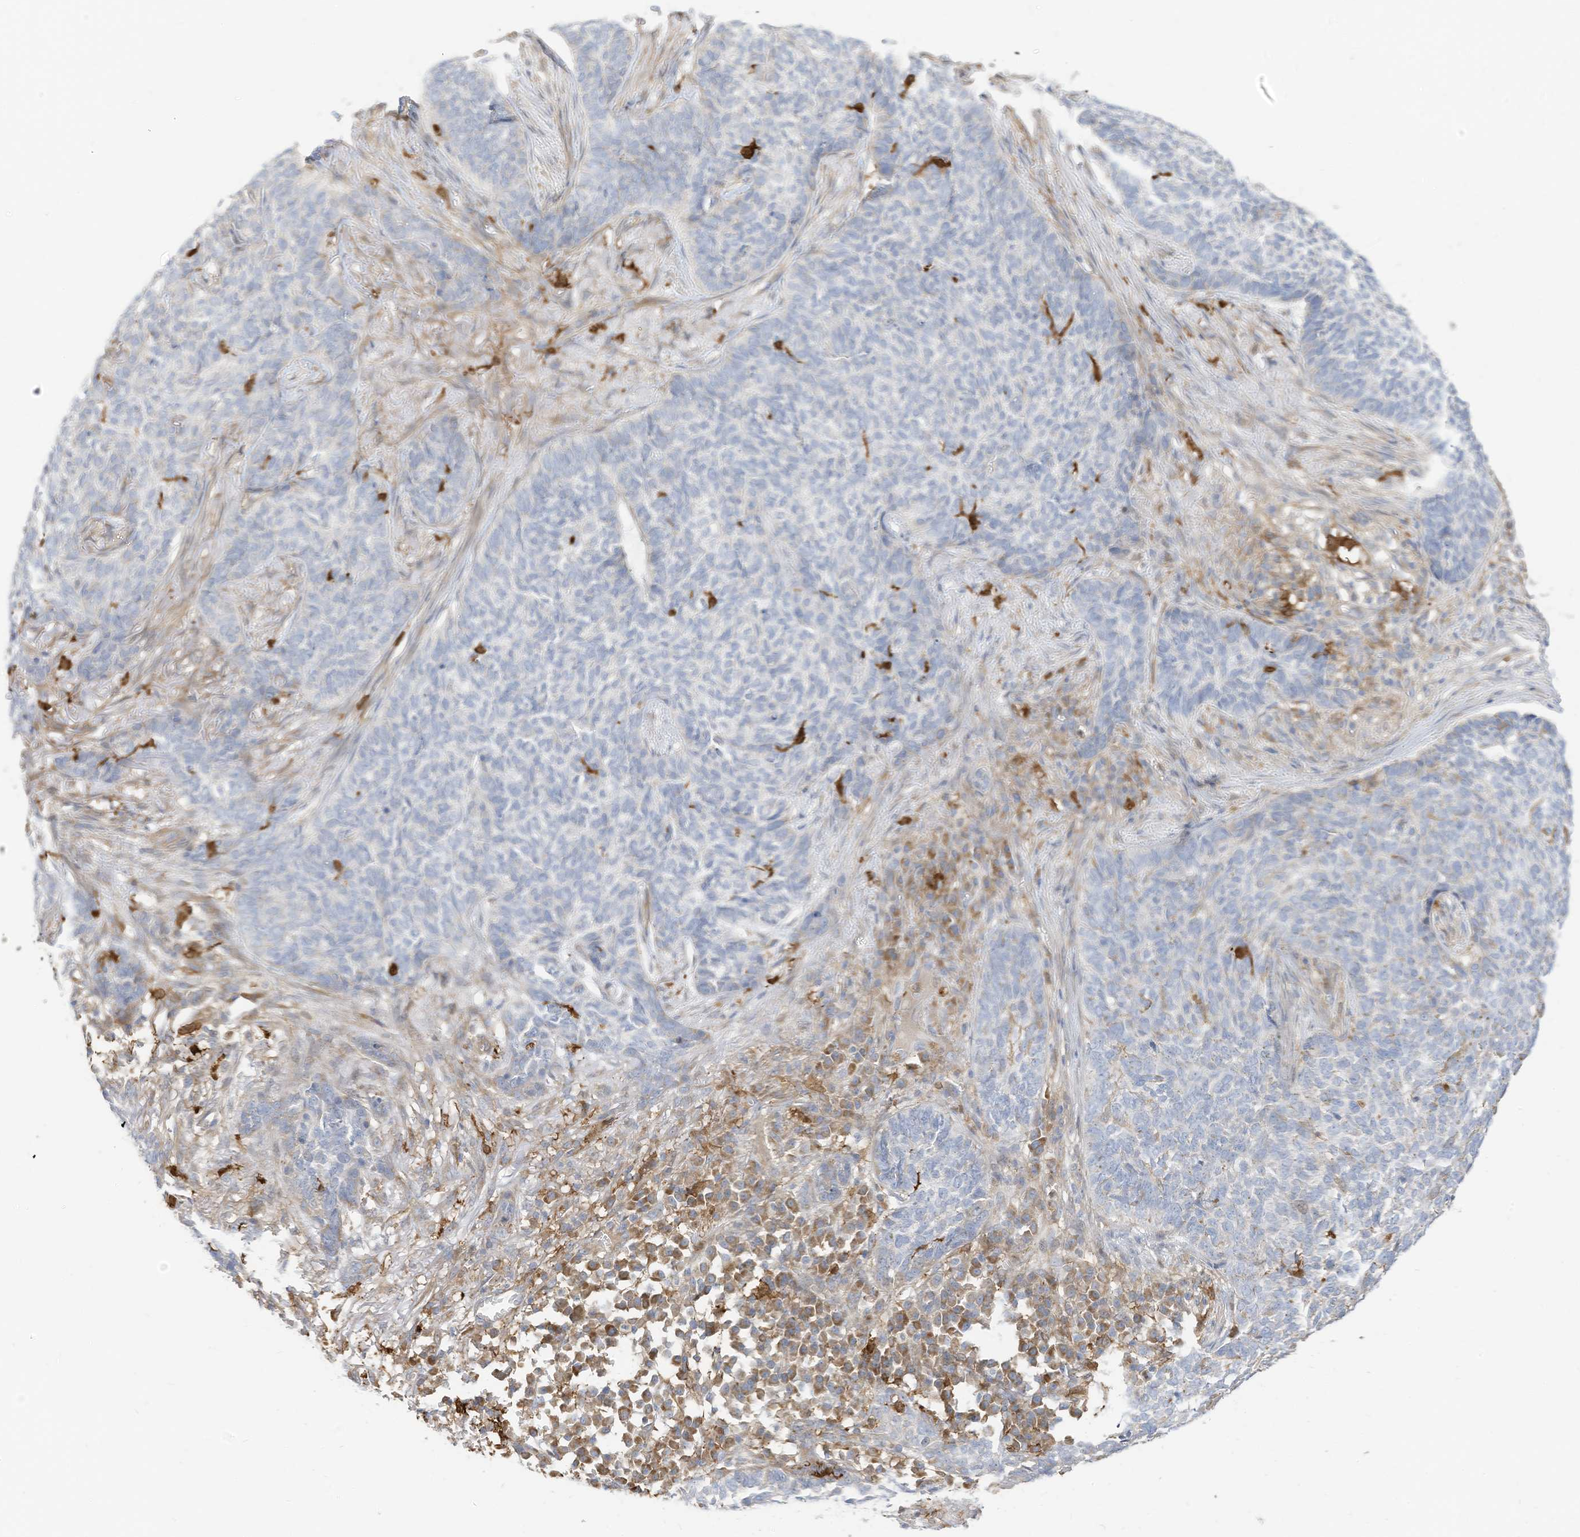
{"staining": {"intensity": "negative", "quantity": "none", "location": "none"}, "tissue": "skin cancer", "cell_type": "Tumor cells", "image_type": "cancer", "snomed": [{"axis": "morphology", "description": "Basal cell carcinoma"}, {"axis": "topography", "description": "Skin"}], "caption": "Immunohistochemical staining of human skin basal cell carcinoma reveals no significant staining in tumor cells. (Brightfield microscopy of DAB (3,3'-diaminobenzidine) IHC at high magnification).", "gene": "ATP13A1", "patient": {"sex": "male", "age": 85}}